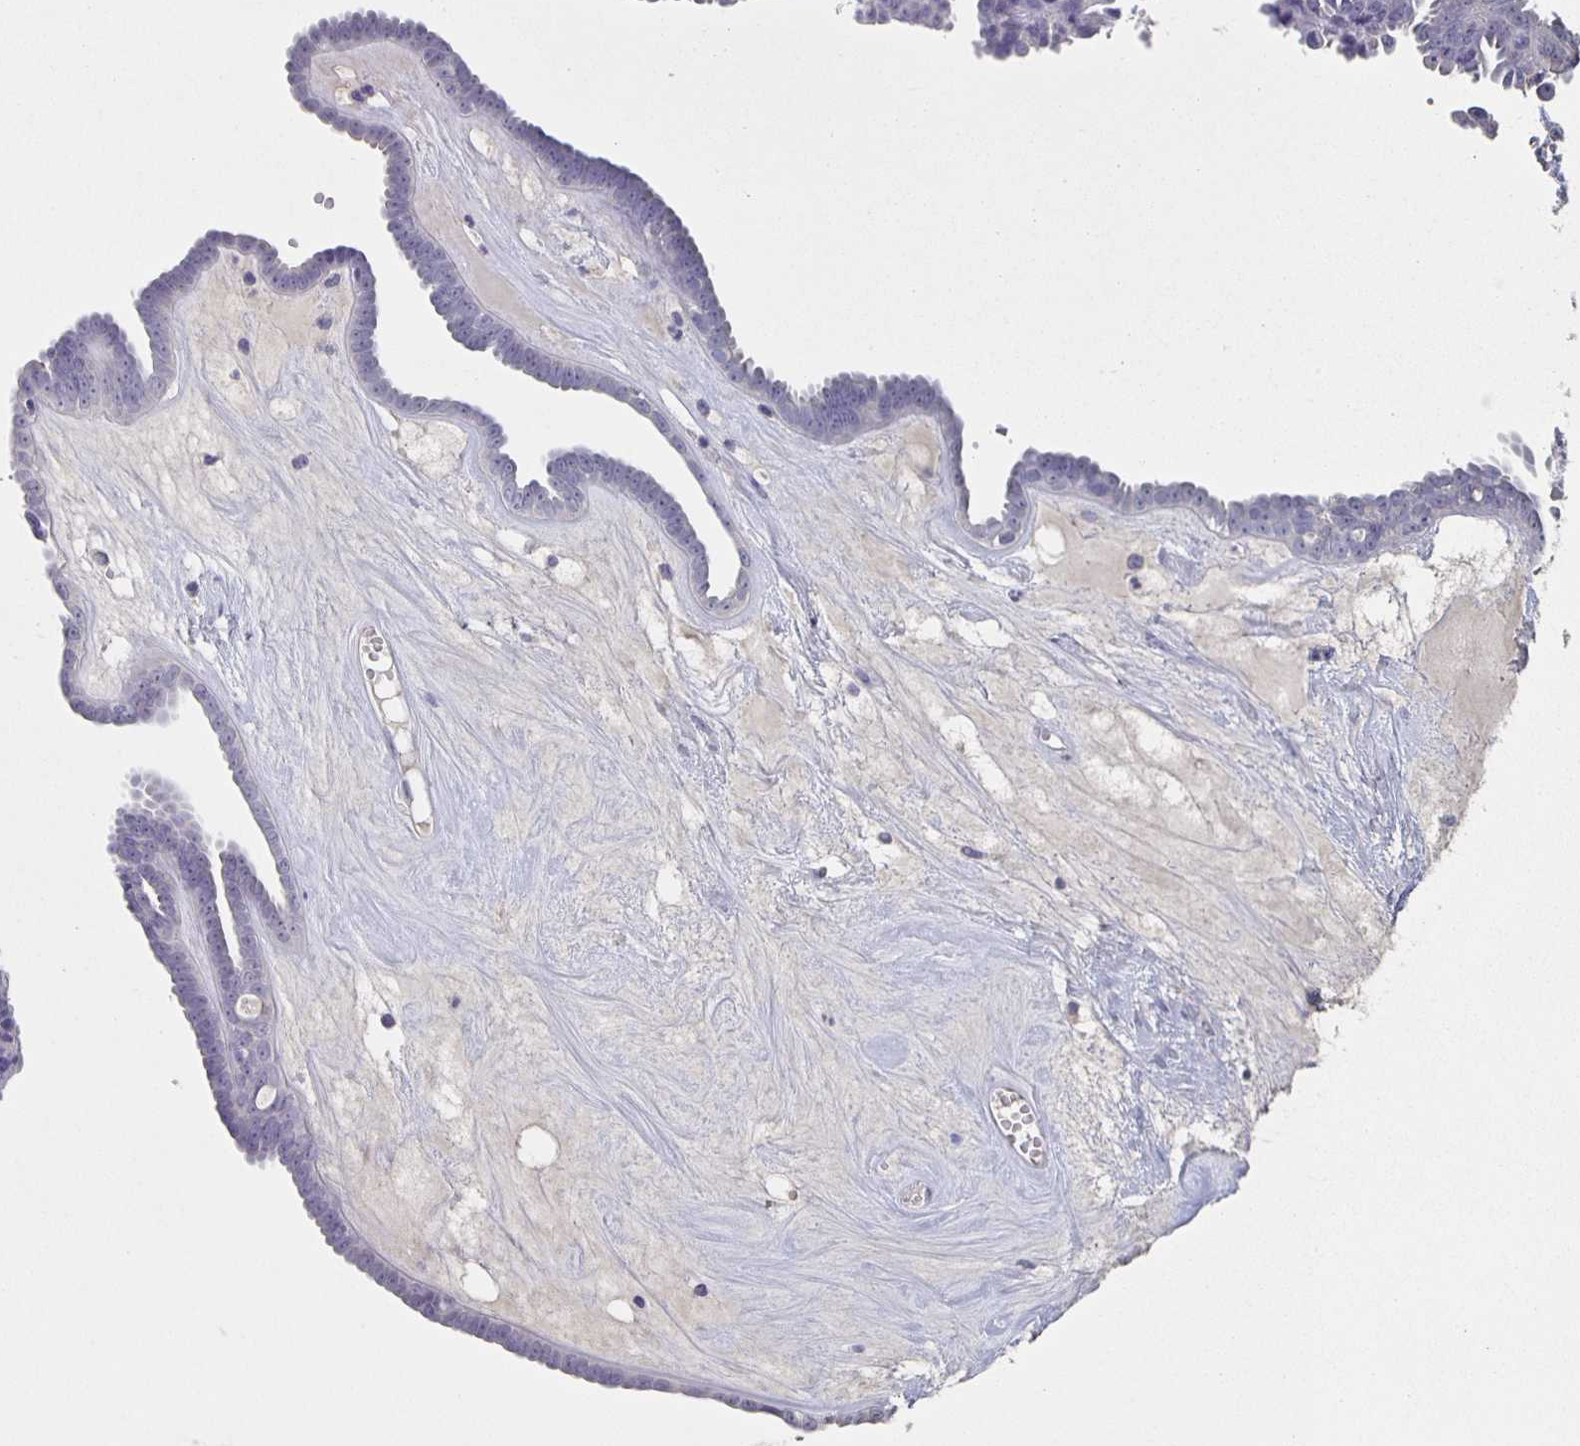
{"staining": {"intensity": "negative", "quantity": "none", "location": "none"}, "tissue": "ovarian cancer", "cell_type": "Tumor cells", "image_type": "cancer", "snomed": [{"axis": "morphology", "description": "Cystadenocarcinoma, serous, NOS"}, {"axis": "topography", "description": "Ovary"}], "caption": "An IHC micrograph of ovarian serous cystadenocarcinoma is shown. There is no staining in tumor cells of ovarian serous cystadenocarcinoma.", "gene": "CACNA2D2", "patient": {"sex": "female", "age": 71}}